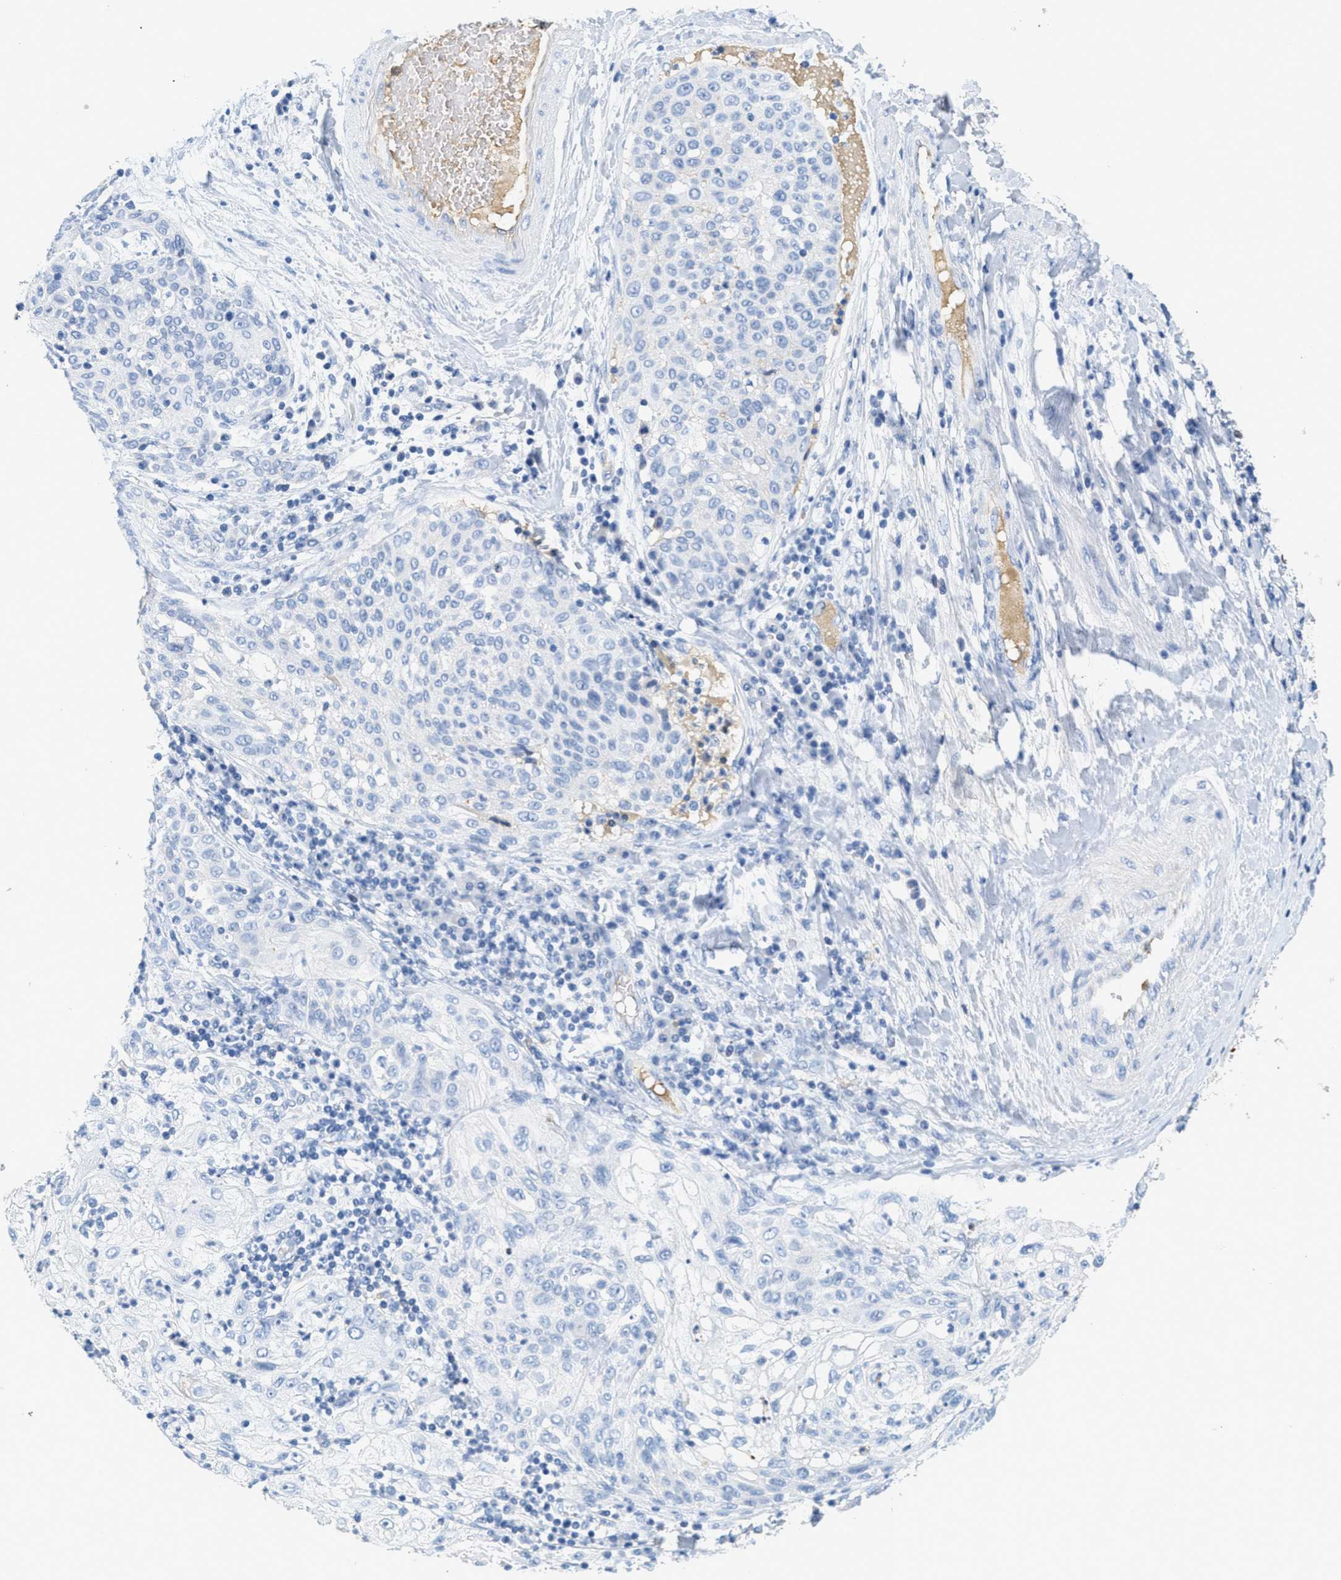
{"staining": {"intensity": "negative", "quantity": "none", "location": "none"}, "tissue": "lung cancer", "cell_type": "Tumor cells", "image_type": "cancer", "snomed": [{"axis": "morphology", "description": "Inflammation, NOS"}, {"axis": "morphology", "description": "Squamous cell carcinoma, NOS"}, {"axis": "topography", "description": "Lymph node"}, {"axis": "topography", "description": "Soft tissue"}, {"axis": "topography", "description": "Lung"}], "caption": "IHC image of neoplastic tissue: human lung squamous cell carcinoma stained with DAB demonstrates no significant protein positivity in tumor cells. Brightfield microscopy of IHC stained with DAB (brown) and hematoxylin (blue), captured at high magnification.", "gene": "SERPINA1", "patient": {"sex": "male", "age": 66}}